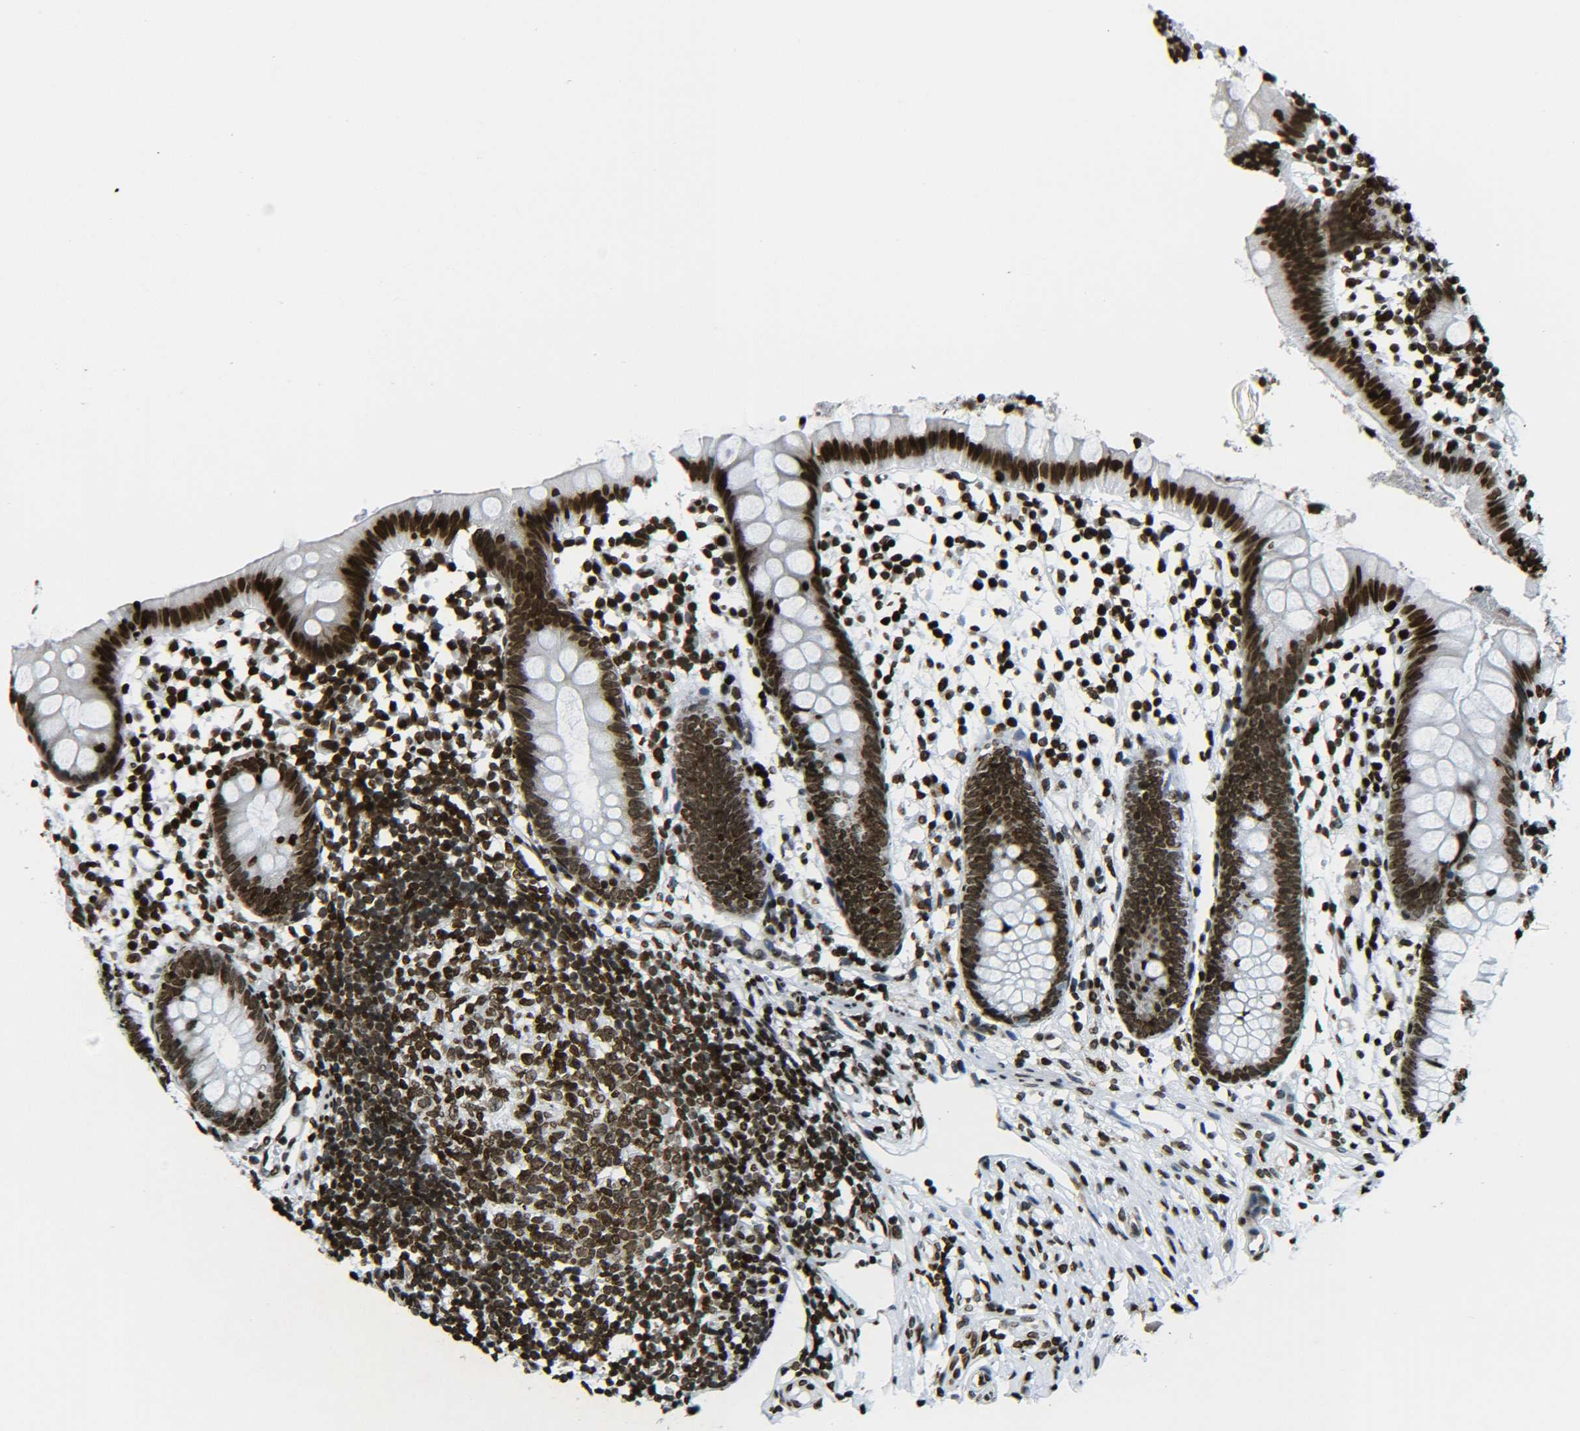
{"staining": {"intensity": "strong", "quantity": ">75%", "location": "nuclear"}, "tissue": "appendix", "cell_type": "Glandular cells", "image_type": "normal", "snomed": [{"axis": "morphology", "description": "Normal tissue, NOS"}, {"axis": "topography", "description": "Appendix"}], "caption": "Immunohistochemistry (IHC) photomicrograph of normal human appendix stained for a protein (brown), which reveals high levels of strong nuclear expression in about >75% of glandular cells.", "gene": "H2AX", "patient": {"sex": "female", "age": 20}}